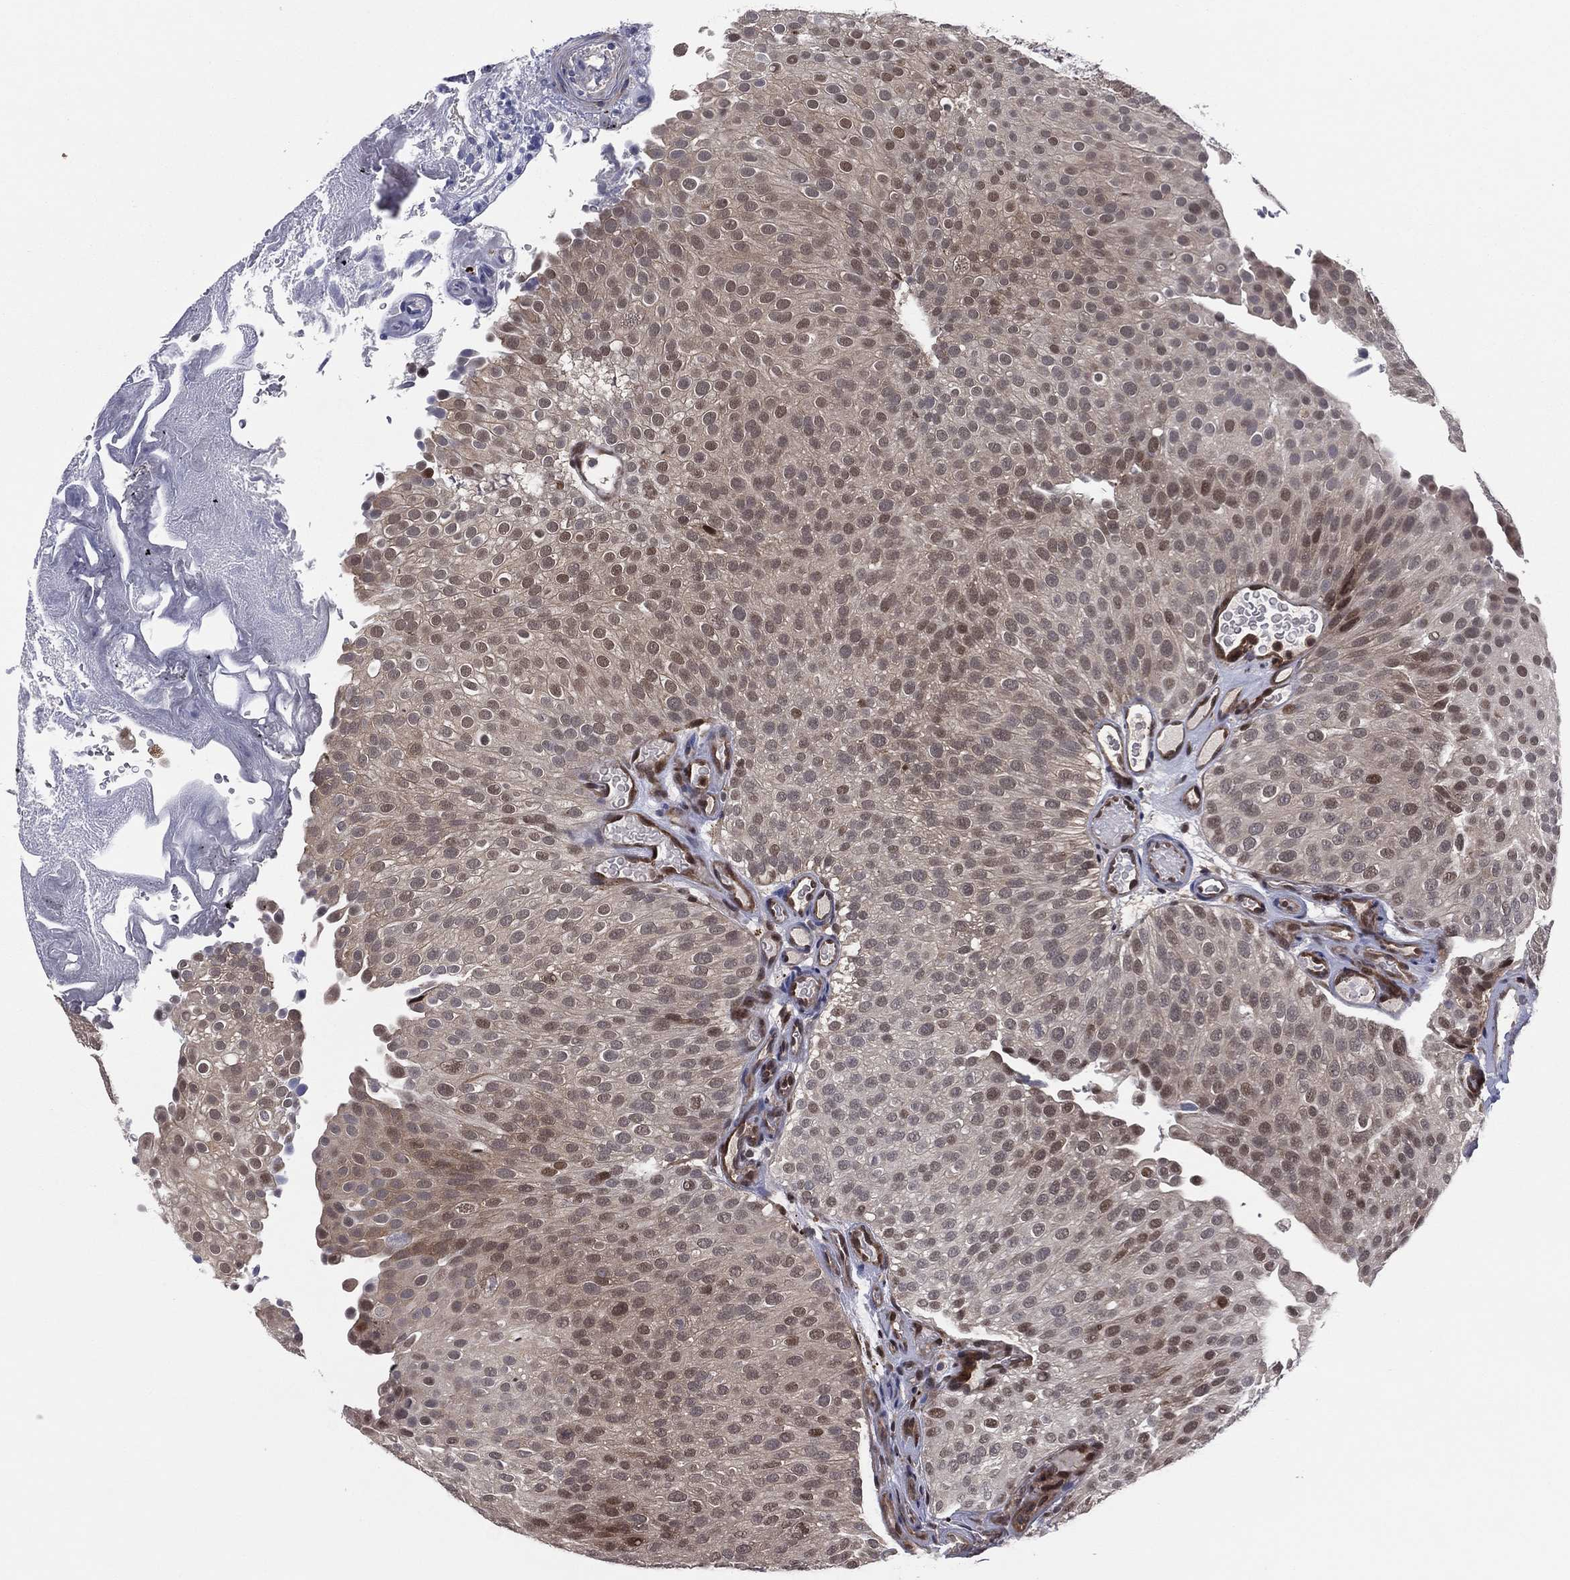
{"staining": {"intensity": "moderate", "quantity": "<25%", "location": "nuclear"}, "tissue": "urothelial cancer", "cell_type": "Tumor cells", "image_type": "cancer", "snomed": [{"axis": "morphology", "description": "Urothelial carcinoma, Low grade"}, {"axis": "topography", "description": "Urinary bladder"}], "caption": "A histopathology image showing moderate nuclear expression in about <25% of tumor cells in urothelial carcinoma (low-grade), as visualized by brown immunohistochemical staining.", "gene": "ICOSLG", "patient": {"sex": "male", "age": 78}}